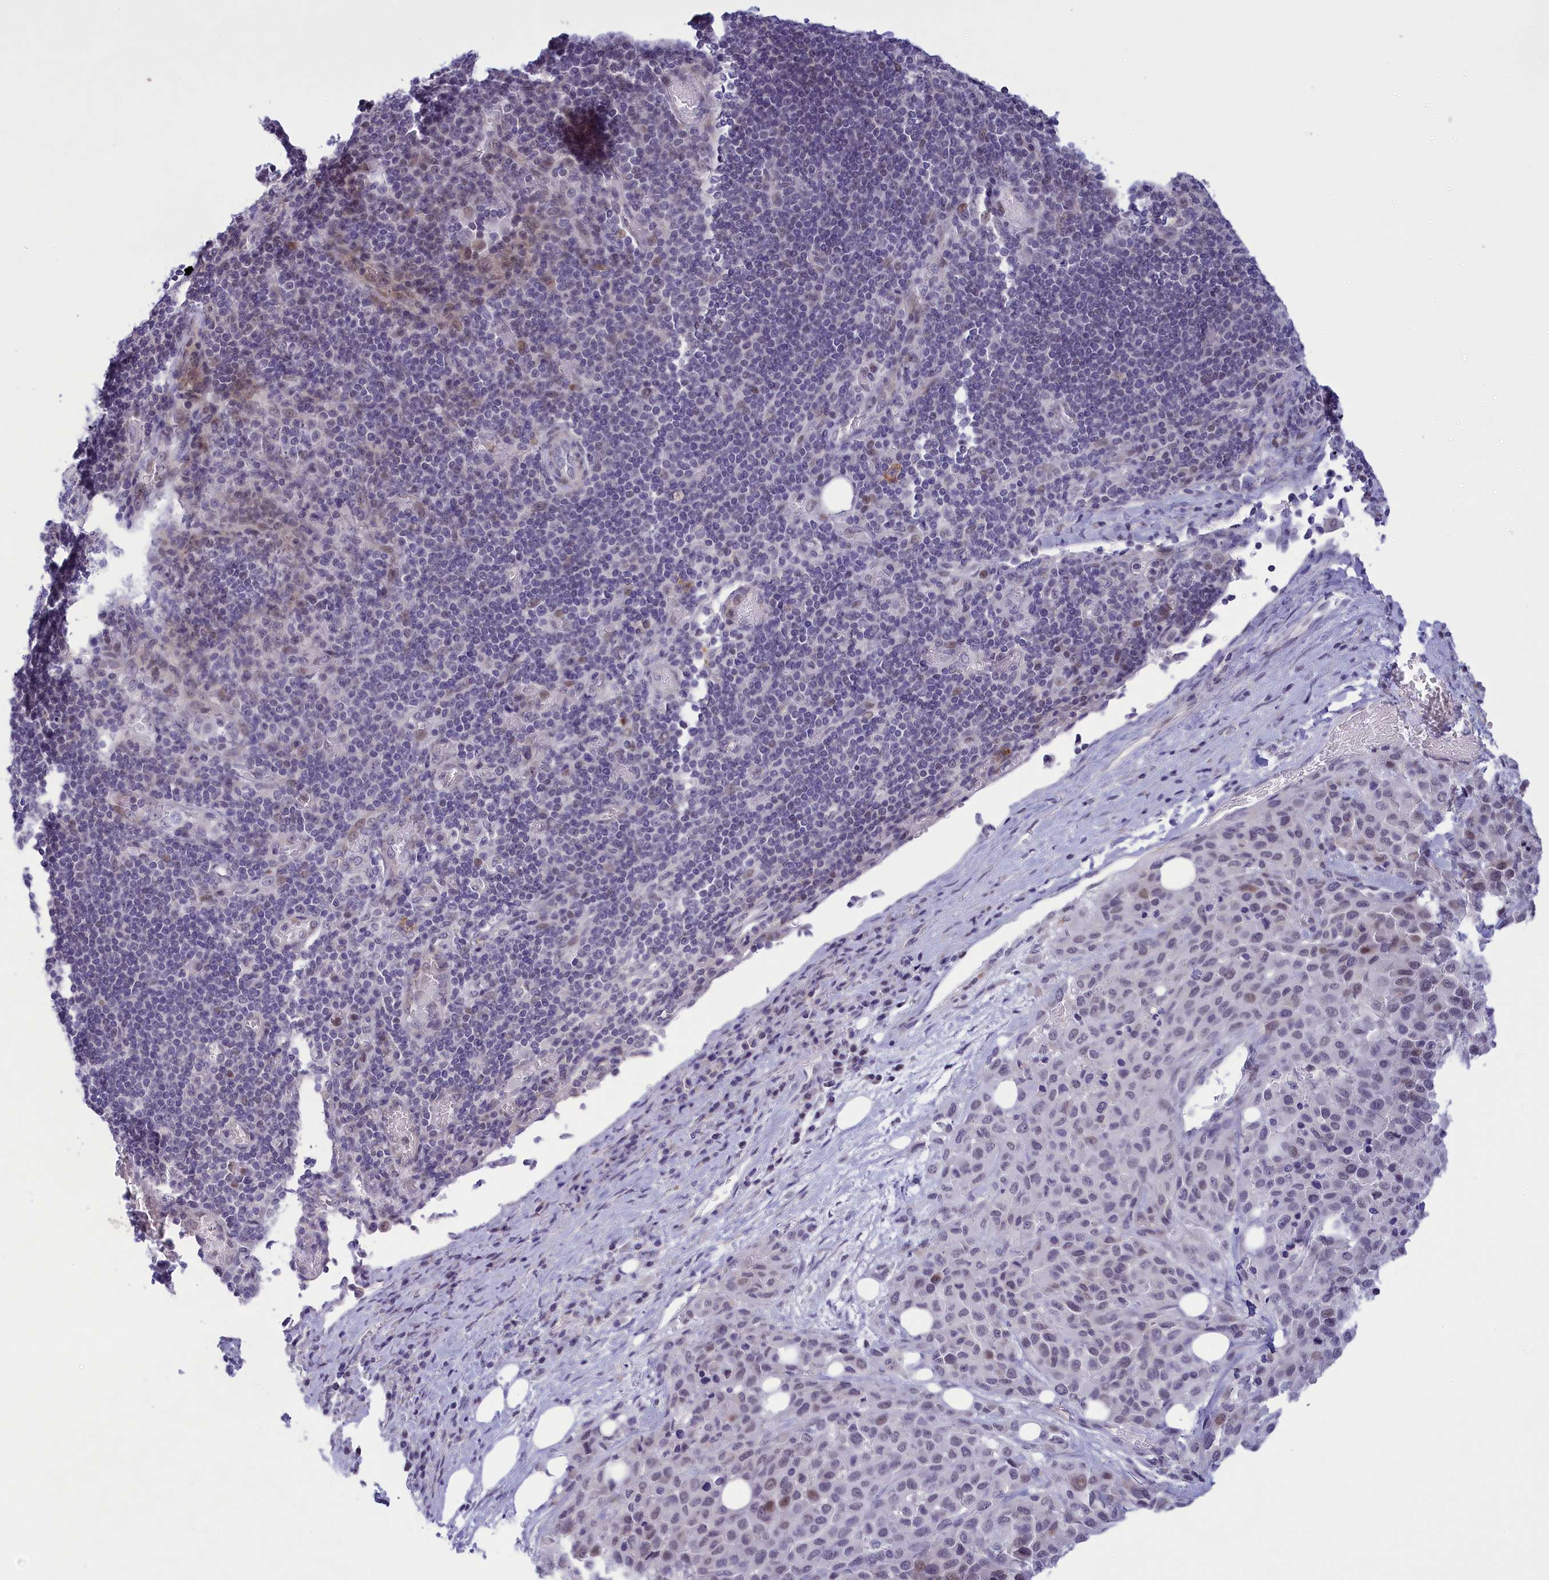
{"staining": {"intensity": "weak", "quantity": "<25%", "location": "nuclear"}, "tissue": "melanoma", "cell_type": "Tumor cells", "image_type": "cancer", "snomed": [{"axis": "morphology", "description": "Malignant melanoma, Metastatic site"}, {"axis": "topography", "description": "Skin"}], "caption": "Melanoma stained for a protein using IHC displays no staining tumor cells.", "gene": "ELOA2", "patient": {"sex": "female", "age": 81}}